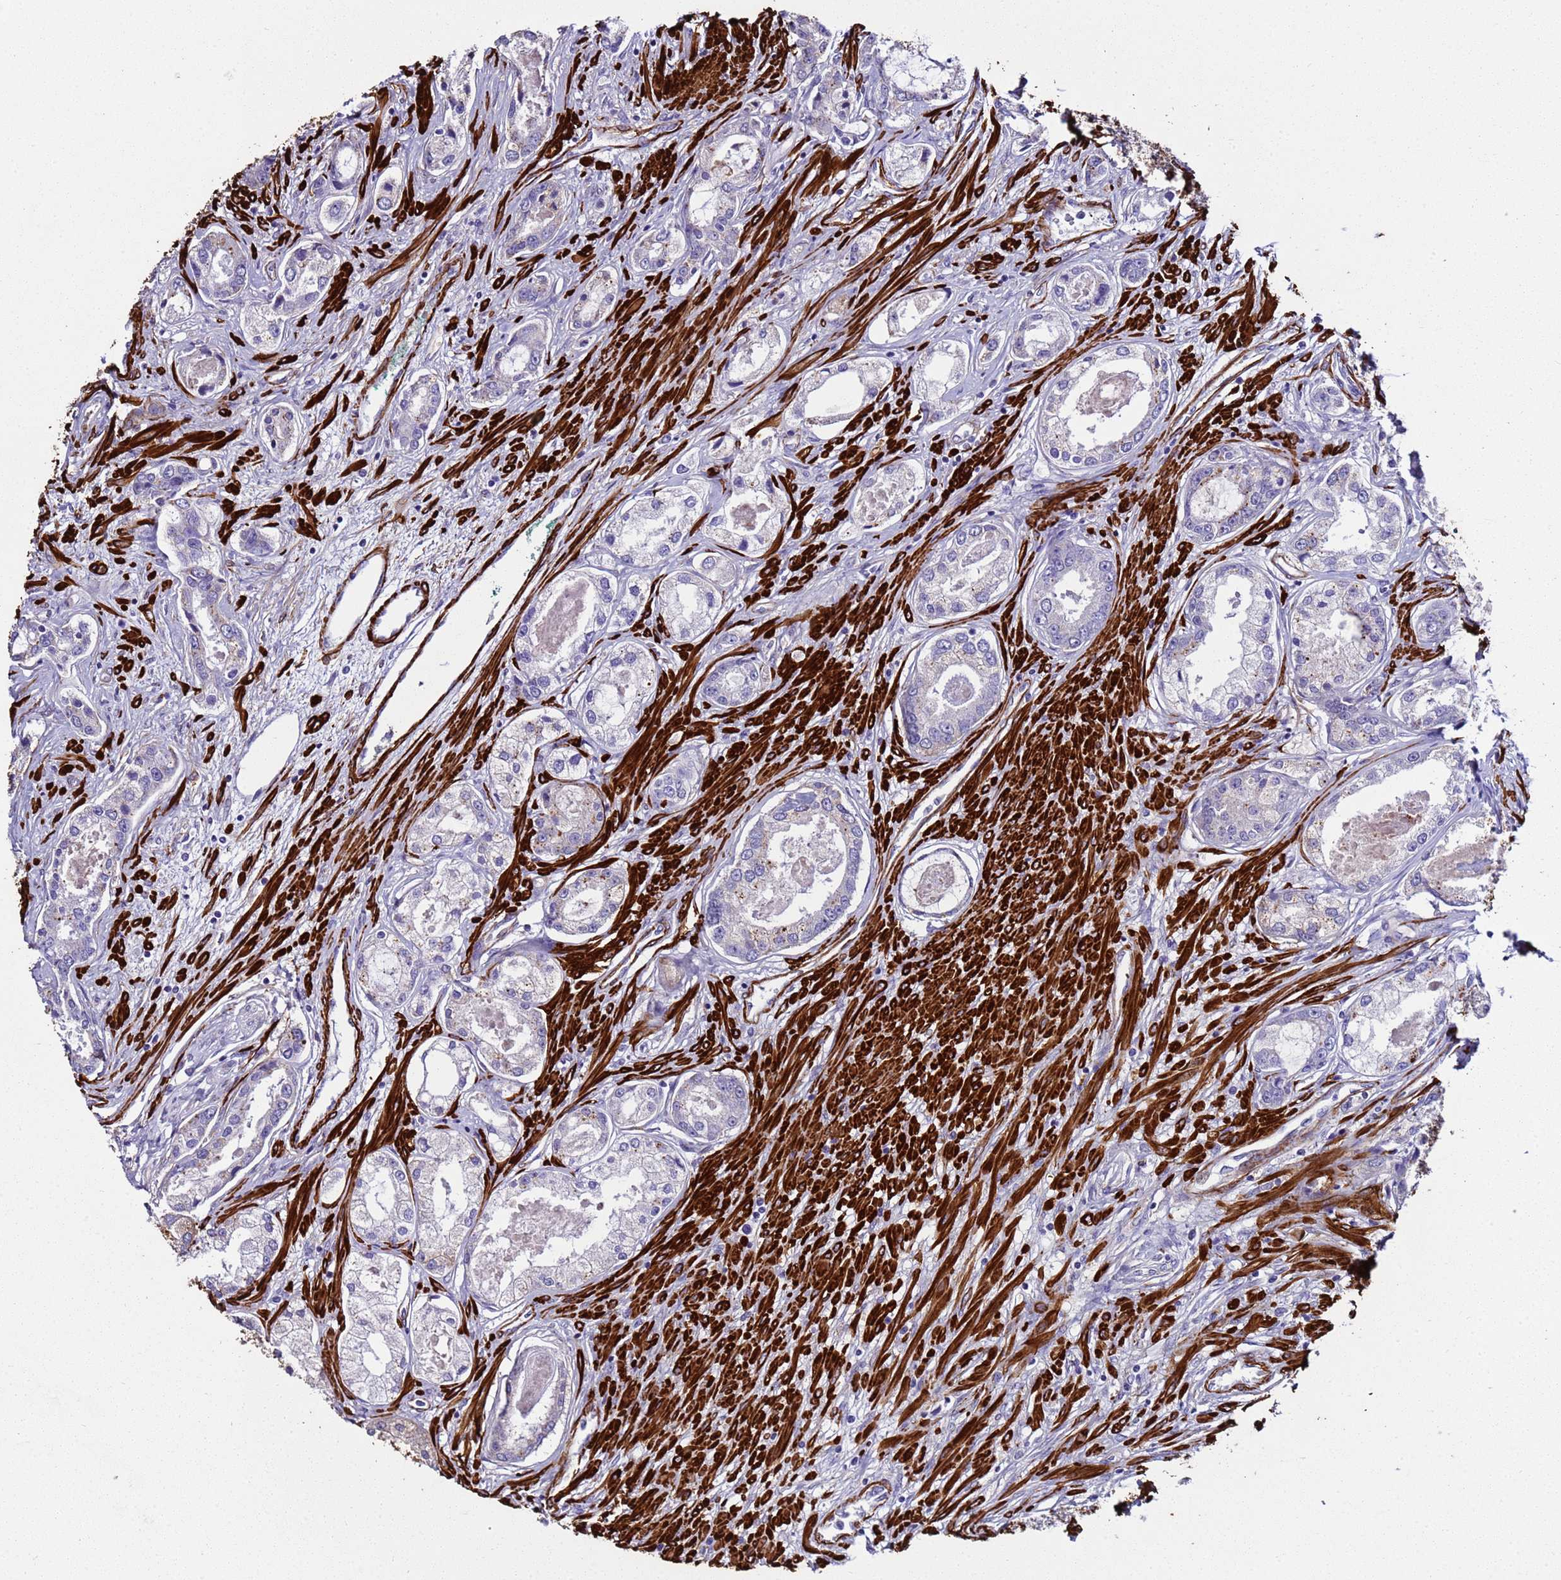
{"staining": {"intensity": "negative", "quantity": "none", "location": "none"}, "tissue": "prostate cancer", "cell_type": "Tumor cells", "image_type": "cancer", "snomed": [{"axis": "morphology", "description": "Adenocarcinoma, Low grade"}, {"axis": "topography", "description": "Prostate"}], "caption": "Immunohistochemistry of prostate cancer (low-grade adenocarcinoma) exhibits no positivity in tumor cells.", "gene": "RABL2B", "patient": {"sex": "male", "age": 68}}